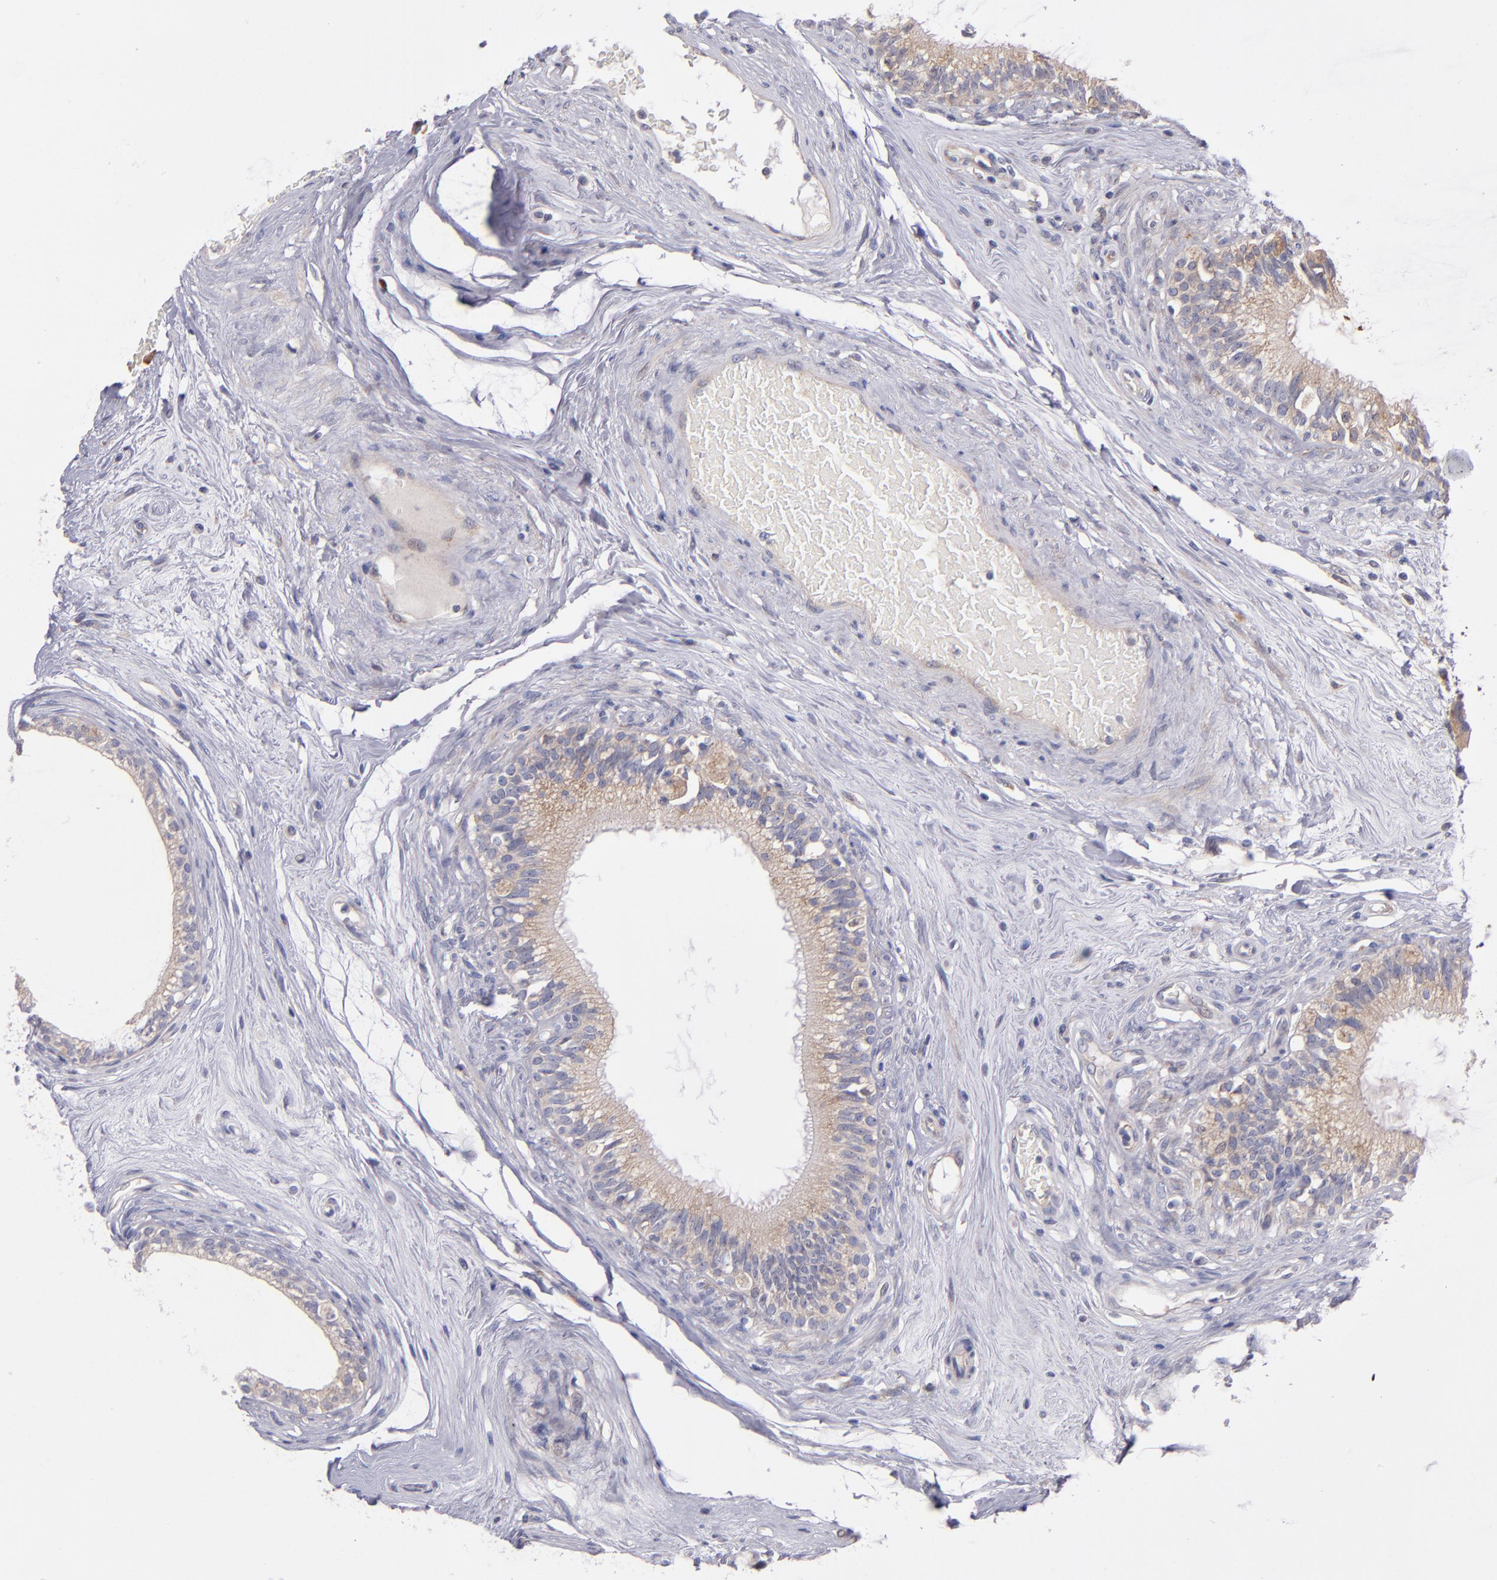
{"staining": {"intensity": "weak", "quantity": ">75%", "location": "cytoplasmic/membranous"}, "tissue": "epididymis", "cell_type": "Glandular cells", "image_type": "normal", "snomed": [{"axis": "morphology", "description": "Normal tissue, NOS"}, {"axis": "morphology", "description": "Inflammation, NOS"}, {"axis": "topography", "description": "Epididymis"}], "caption": "Protein expression analysis of normal epididymis reveals weak cytoplasmic/membranous staining in approximately >75% of glandular cells.", "gene": "IFIH1", "patient": {"sex": "male", "age": 84}}